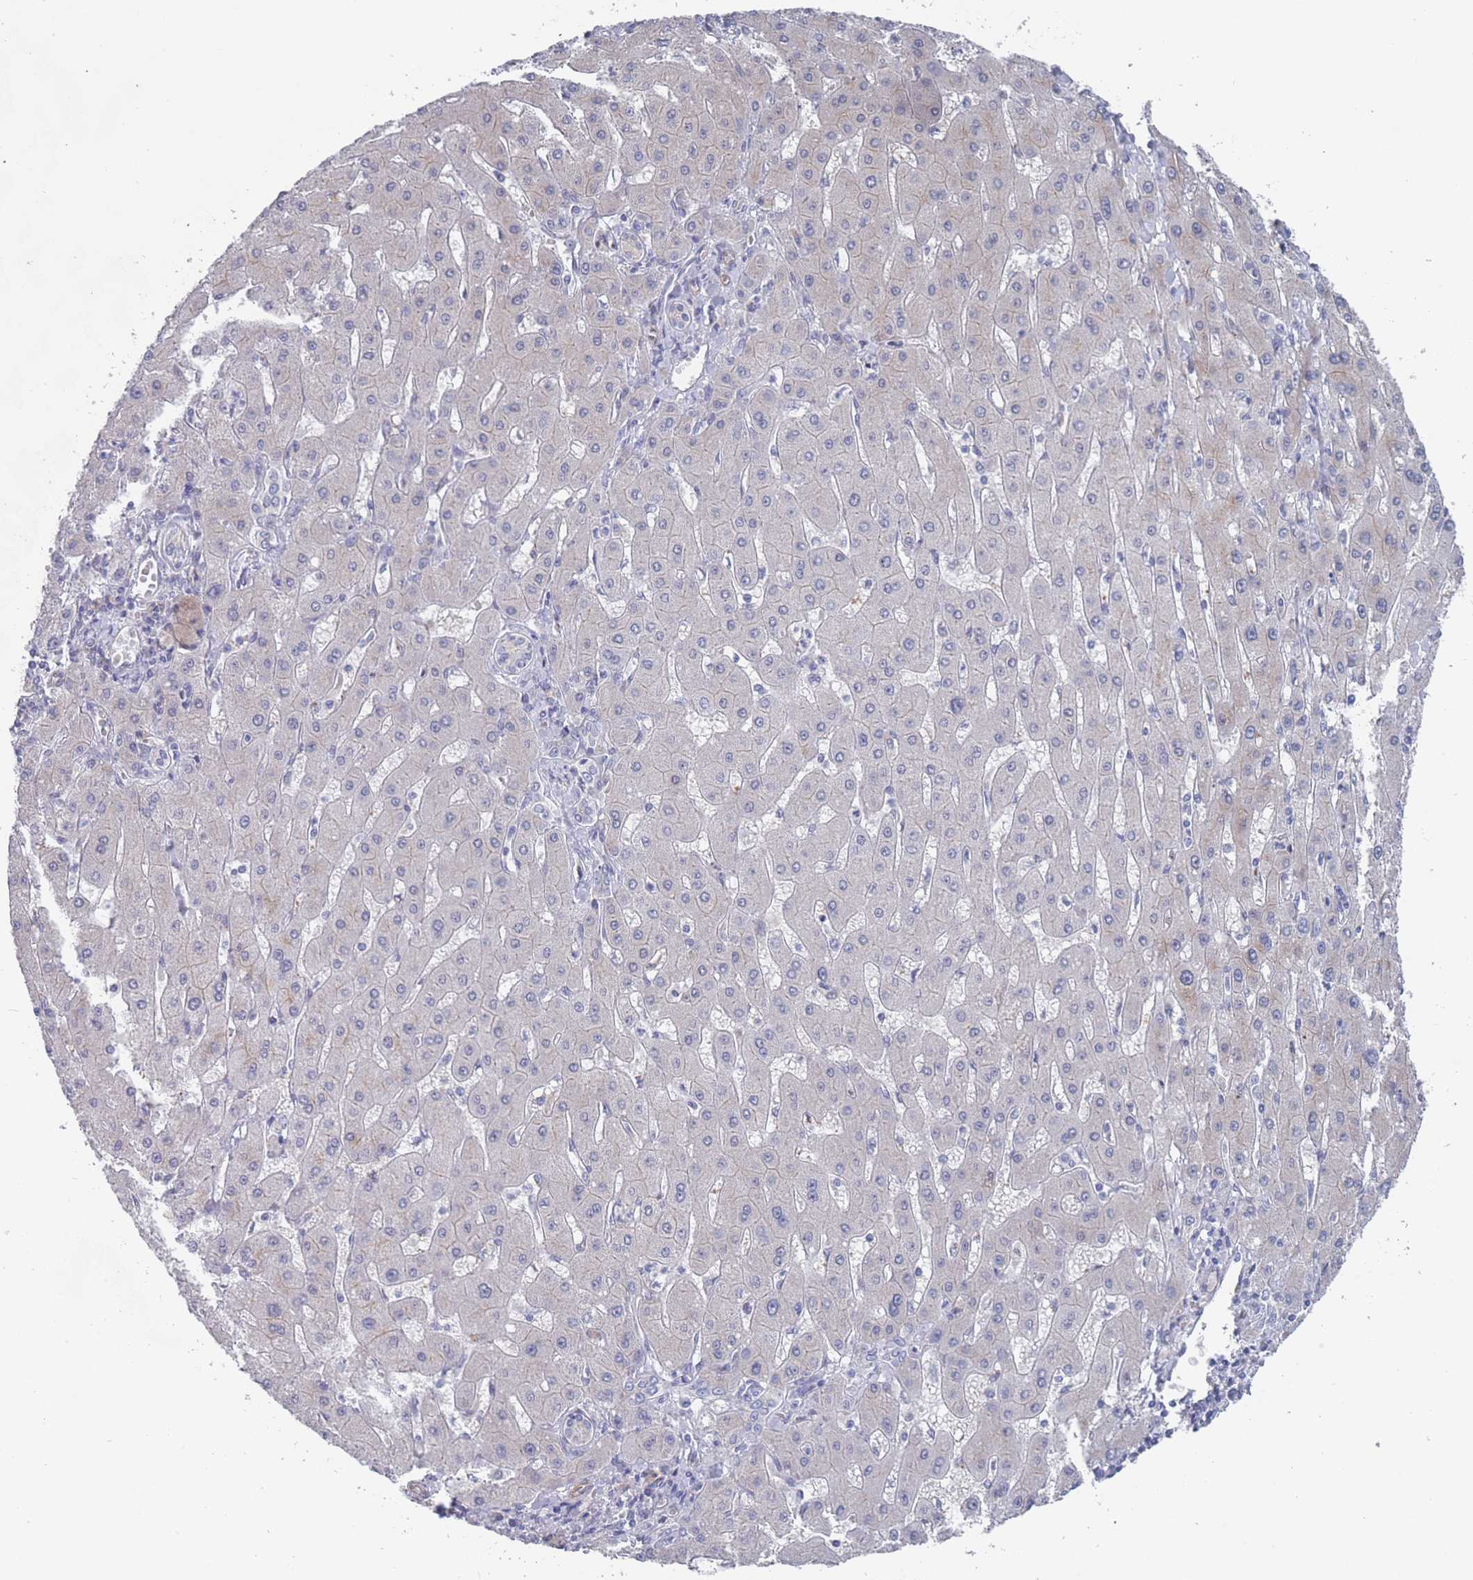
{"staining": {"intensity": "negative", "quantity": "none", "location": "none"}, "tissue": "liver cancer", "cell_type": "Tumor cells", "image_type": "cancer", "snomed": [{"axis": "morphology", "description": "Carcinoma, Hepatocellular, NOS"}, {"axis": "topography", "description": "Liver"}], "caption": "Human liver hepatocellular carcinoma stained for a protein using immunohistochemistry (IHC) demonstrates no expression in tumor cells.", "gene": "SLC1A6", "patient": {"sex": "male", "age": 72}}